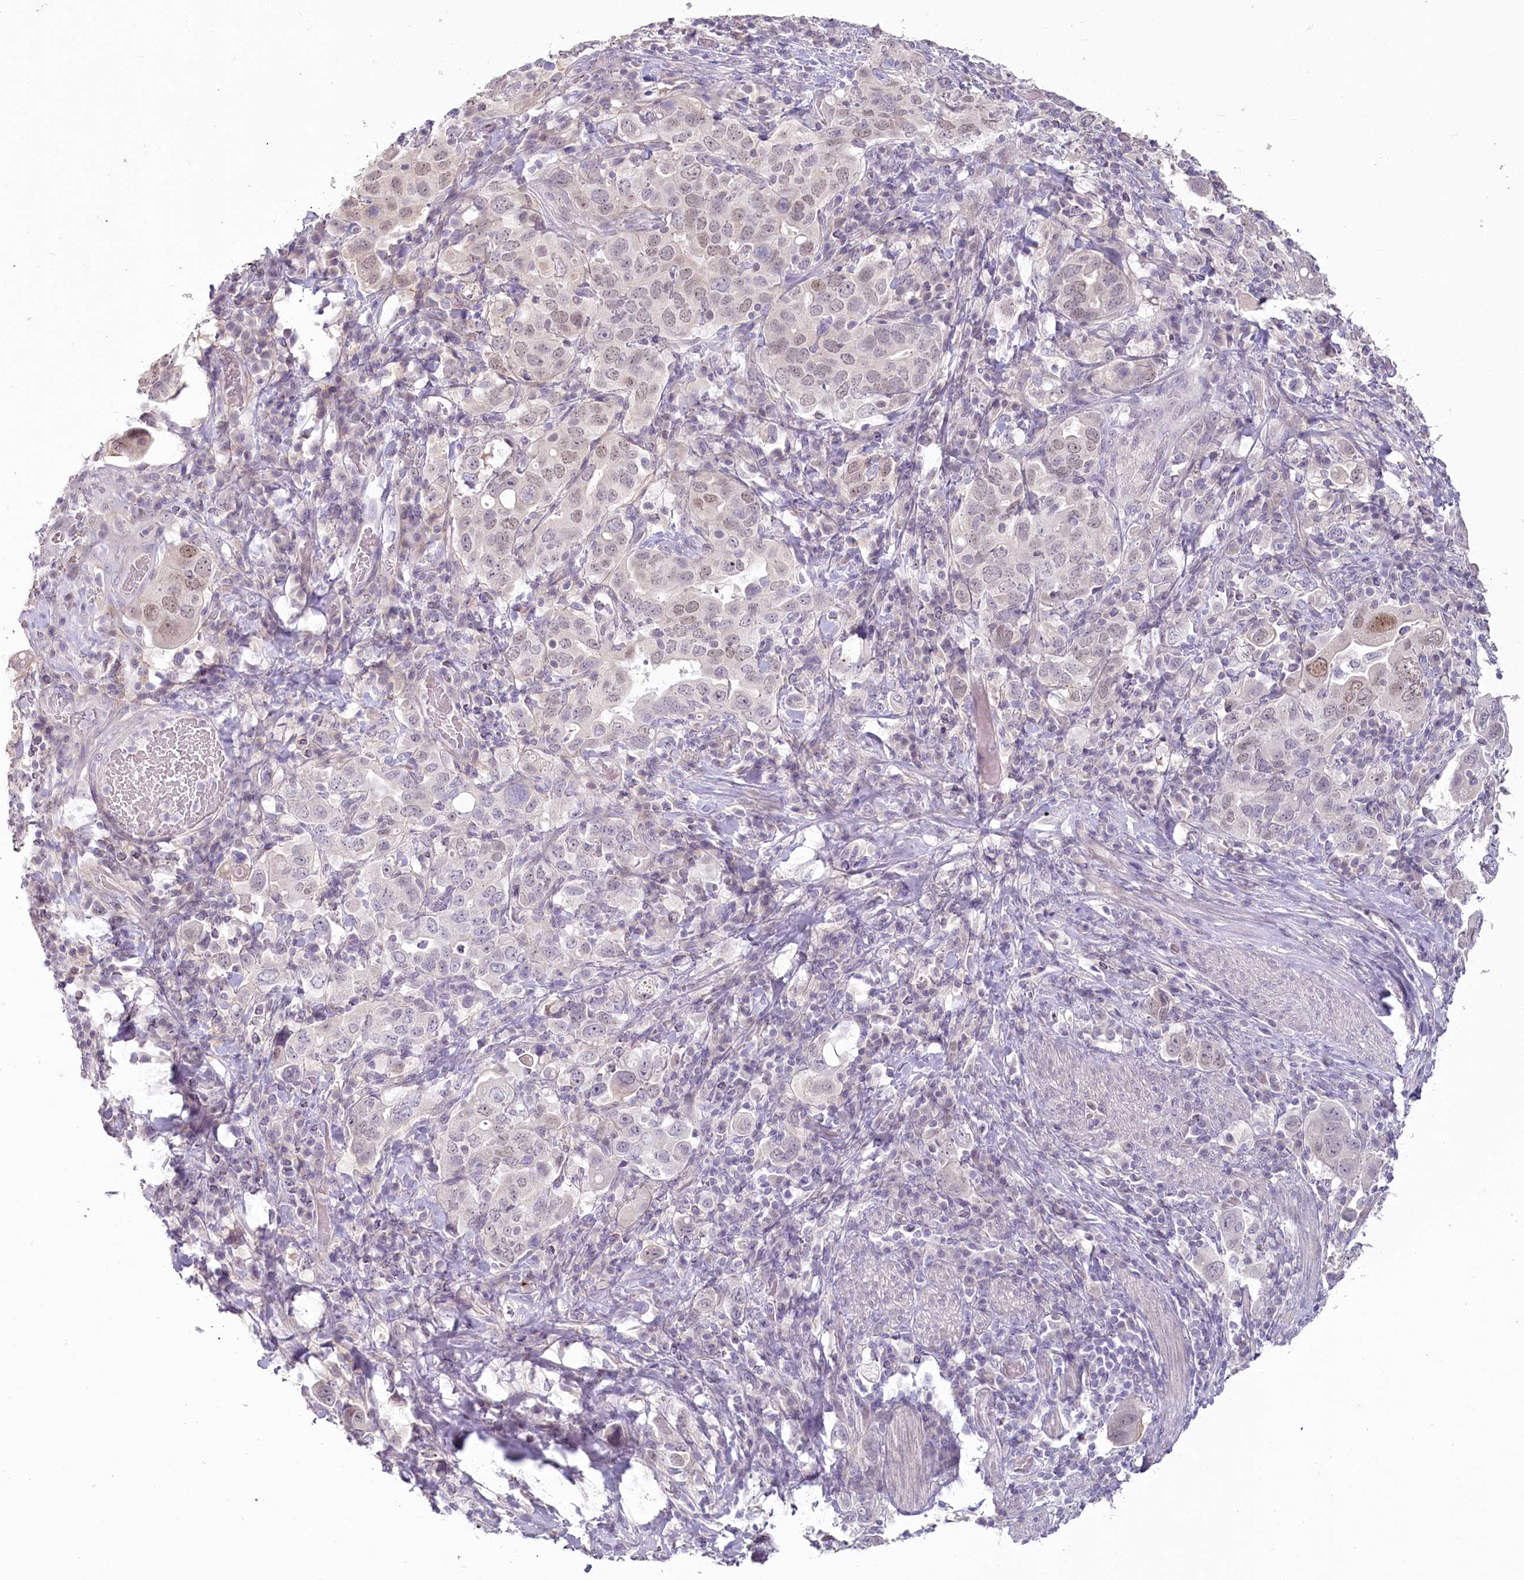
{"staining": {"intensity": "weak", "quantity": "<25%", "location": "nuclear"}, "tissue": "stomach cancer", "cell_type": "Tumor cells", "image_type": "cancer", "snomed": [{"axis": "morphology", "description": "Adenocarcinoma, NOS"}, {"axis": "topography", "description": "Stomach, upper"}], "caption": "Immunohistochemistry of human stomach adenocarcinoma displays no expression in tumor cells.", "gene": "USP11", "patient": {"sex": "male", "age": 62}}